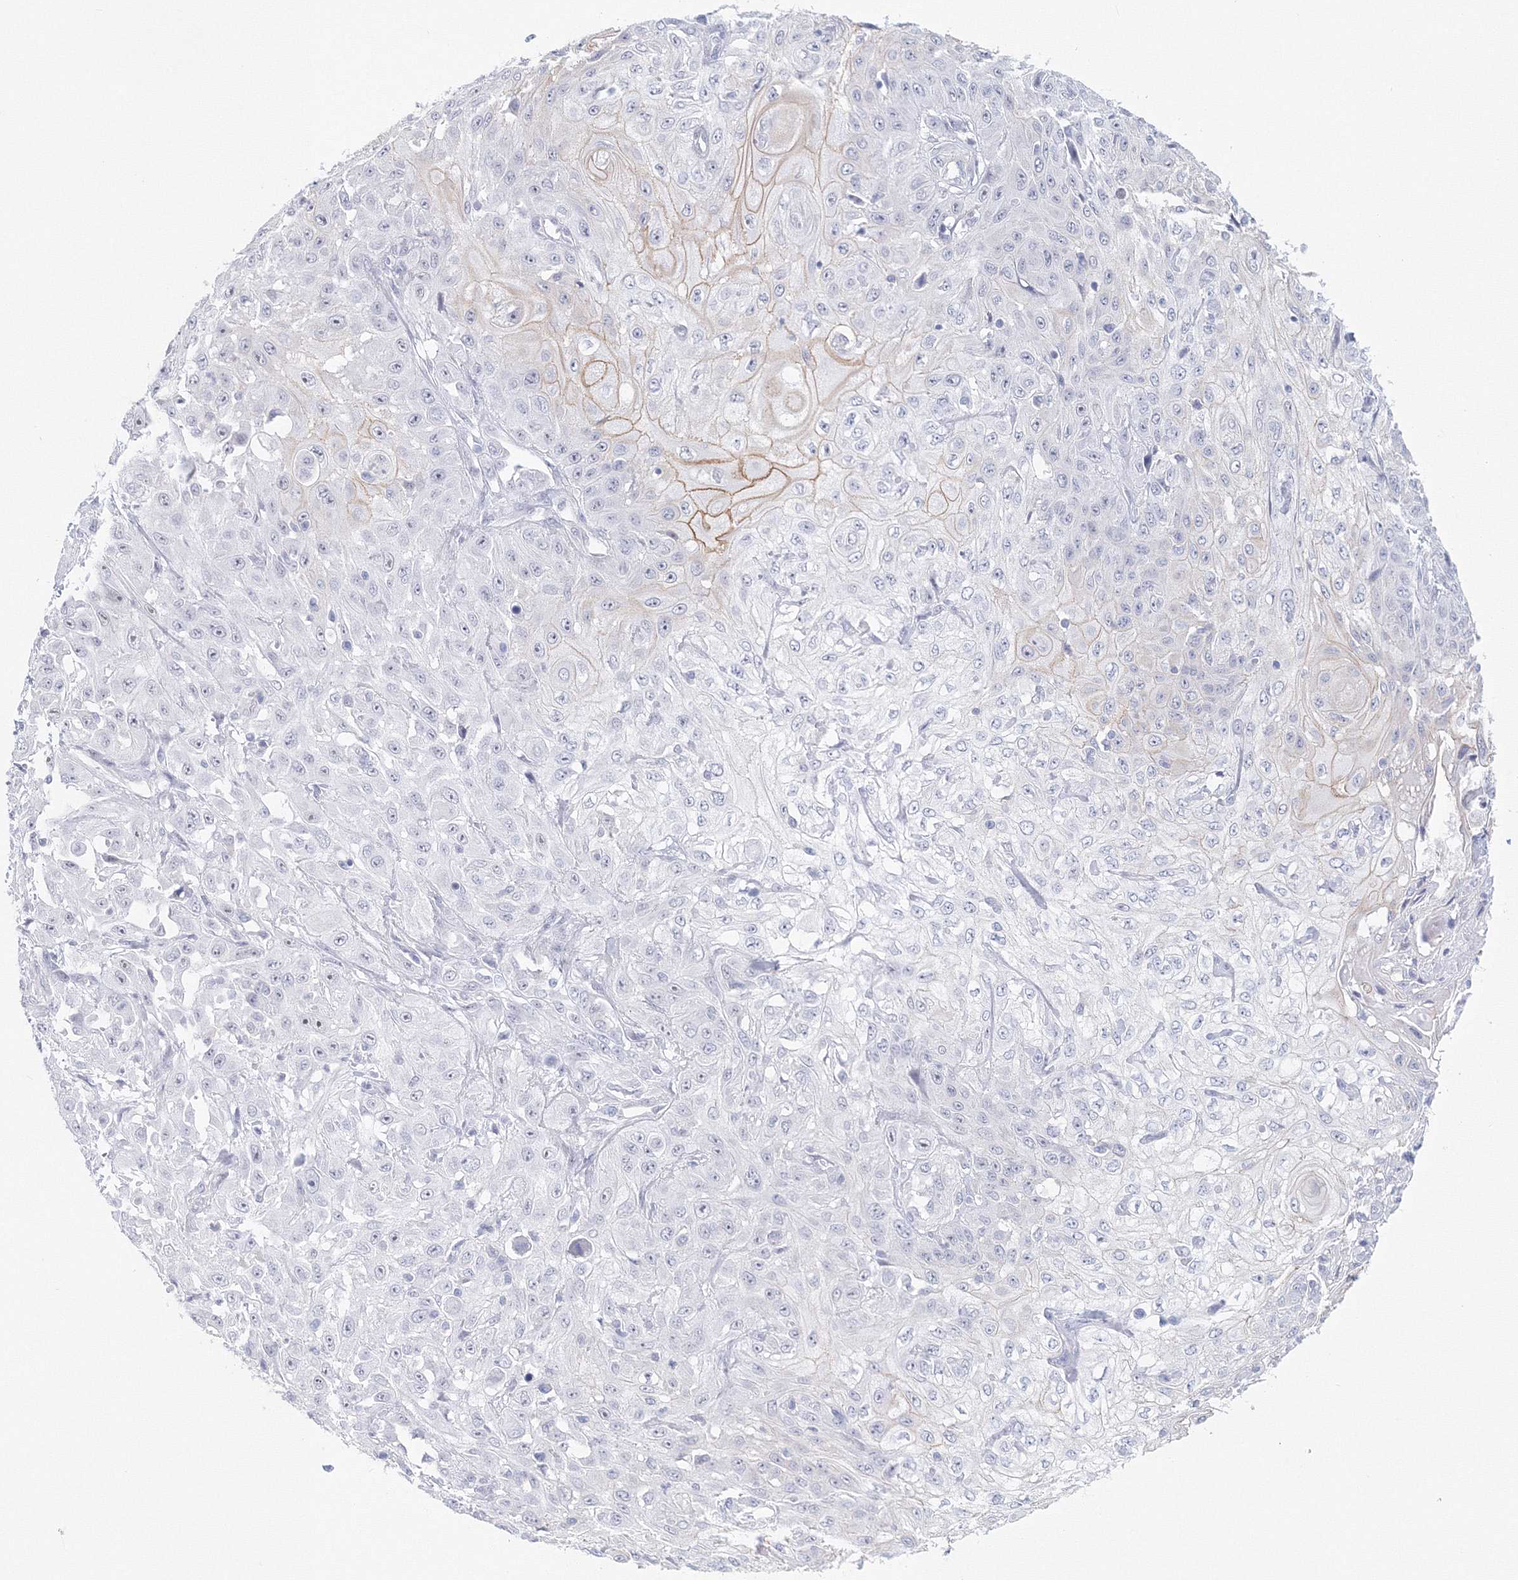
{"staining": {"intensity": "moderate", "quantity": "<25%", "location": "cytoplasmic/membranous"}, "tissue": "skin cancer", "cell_type": "Tumor cells", "image_type": "cancer", "snomed": [{"axis": "morphology", "description": "Squamous cell carcinoma, NOS"}, {"axis": "morphology", "description": "Squamous cell carcinoma, metastatic, NOS"}, {"axis": "topography", "description": "Skin"}, {"axis": "topography", "description": "Lymph node"}], "caption": "Protein expression analysis of squamous cell carcinoma (skin) shows moderate cytoplasmic/membranous positivity in approximately <25% of tumor cells.", "gene": "VSIG1", "patient": {"sex": "male", "age": 75}}